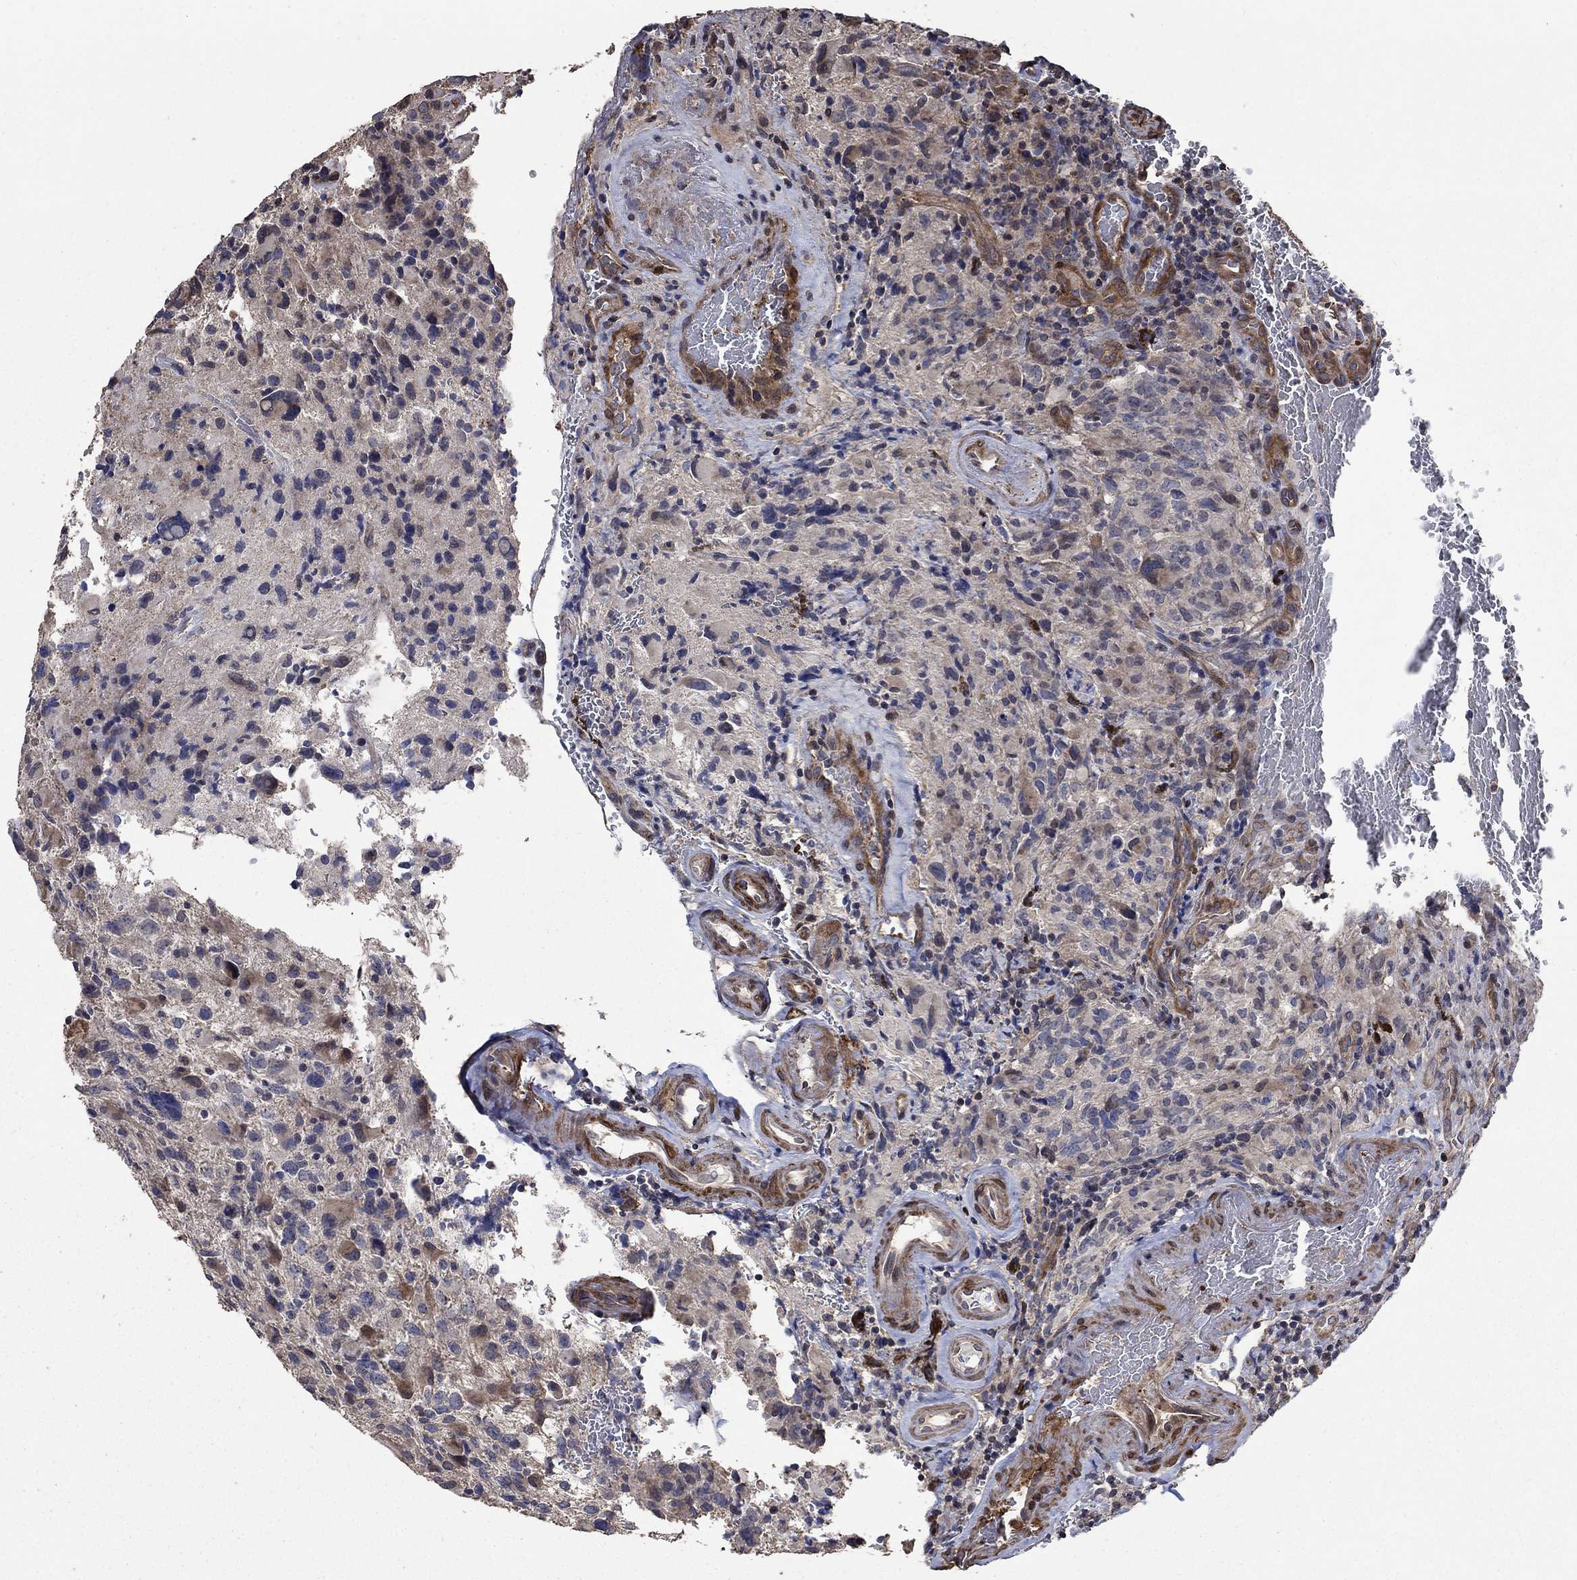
{"staining": {"intensity": "negative", "quantity": "none", "location": "none"}, "tissue": "glioma", "cell_type": "Tumor cells", "image_type": "cancer", "snomed": [{"axis": "morphology", "description": "Glioma, malignant, NOS"}, {"axis": "morphology", "description": "Glioma, malignant, High grade"}, {"axis": "topography", "description": "Brain"}], "caption": "DAB (3,3'-diaminobenzidine) immunohistochemical staining of human glioma displays no significant expression in tumor cells.", "gene": "PDE3A", "patient": {"sex": "female", "age": 71}}